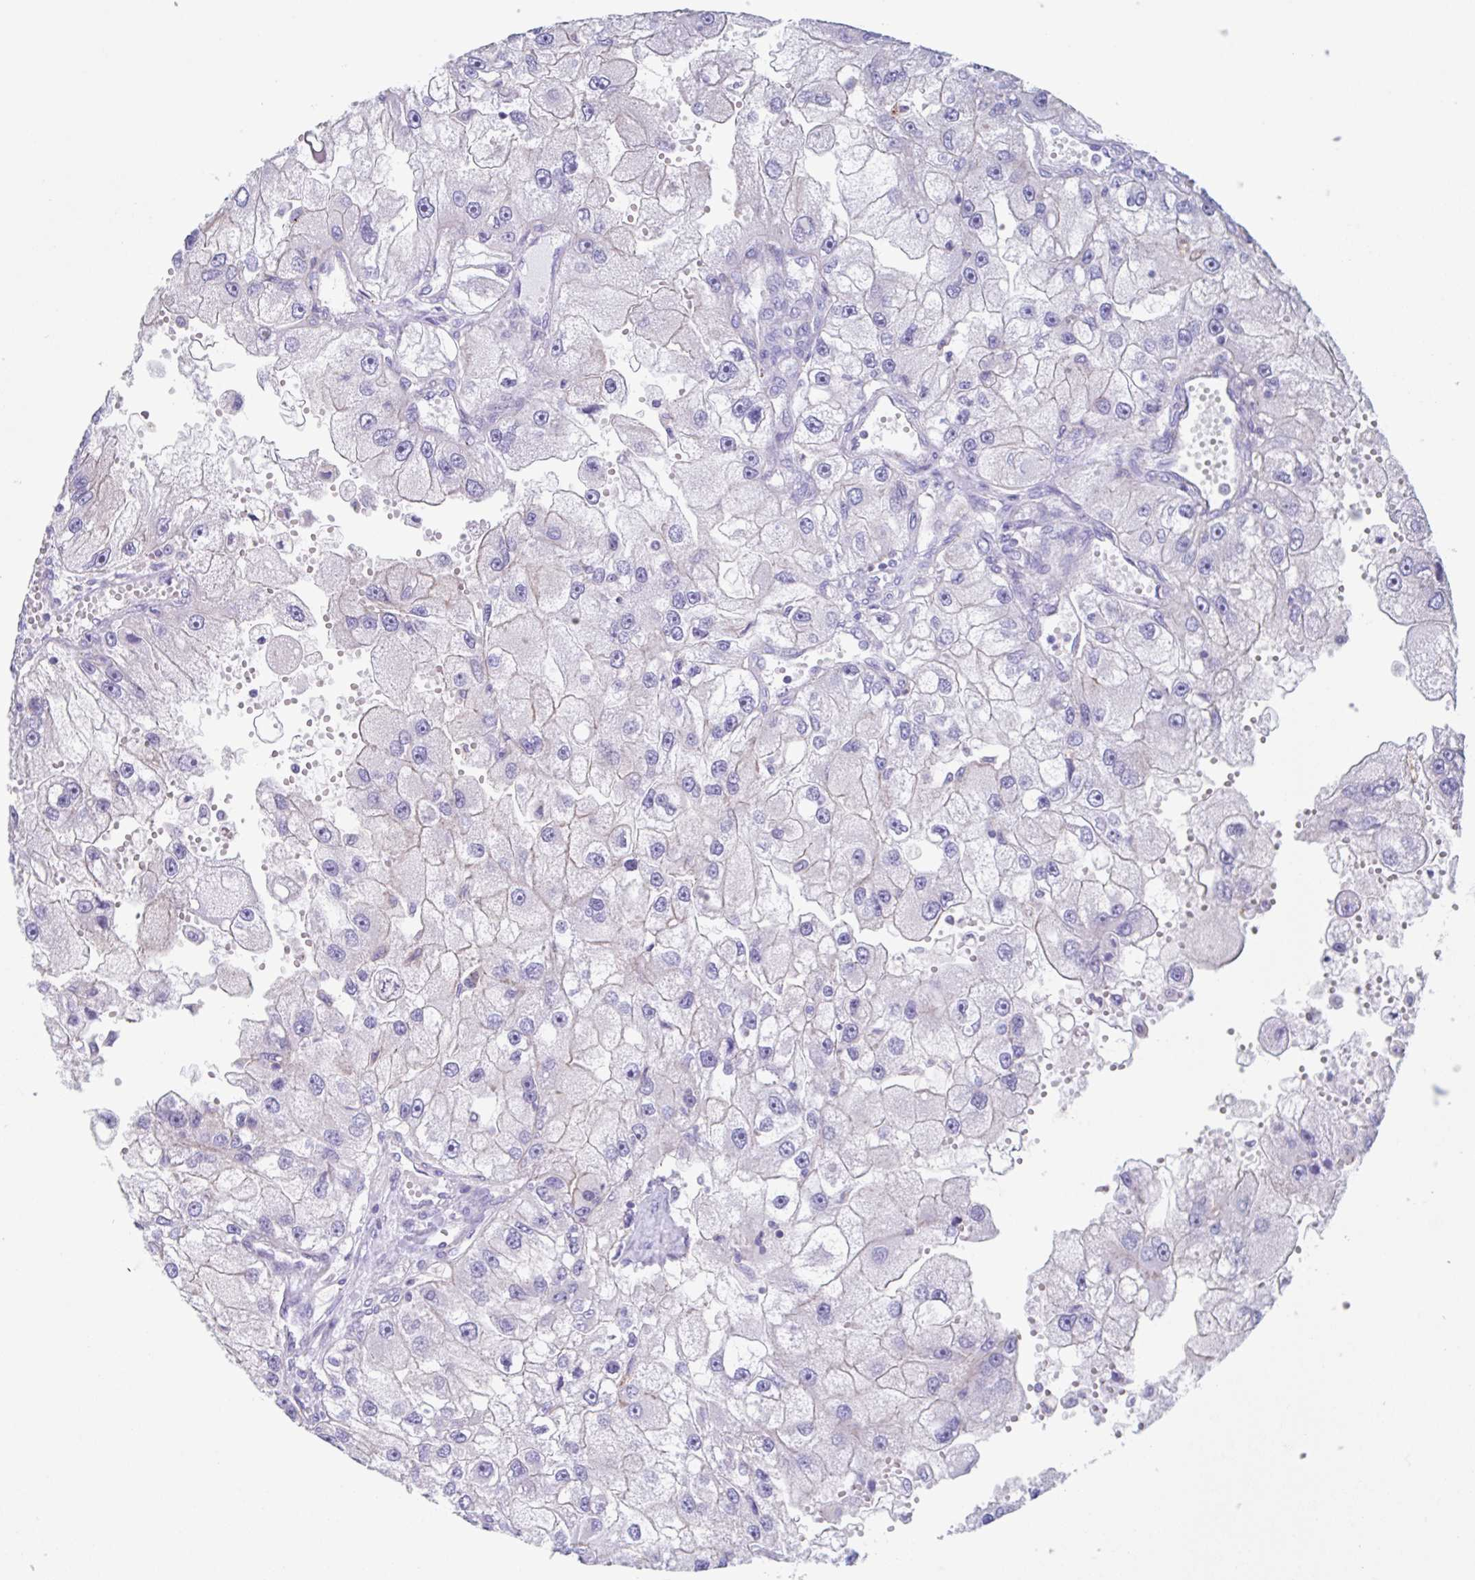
{"staining": {"intensity": "negative", "quantity": "none", "location": "none"}, "tissue": "renal cancer", "cell_type": "Tumor cells", "image_type": "cancer", "snomed": [{"axis": "morphology", "description": "Adenocarcinoma, NOS"}, {"axis": "topography", "description": "Kidney"}], "caption": "Renal cancer was stained to show a protein in brown. There is no significant staining in tumor cells.", "gene": "CHMP5", "patient": {"sex": "male", "age": 63}}